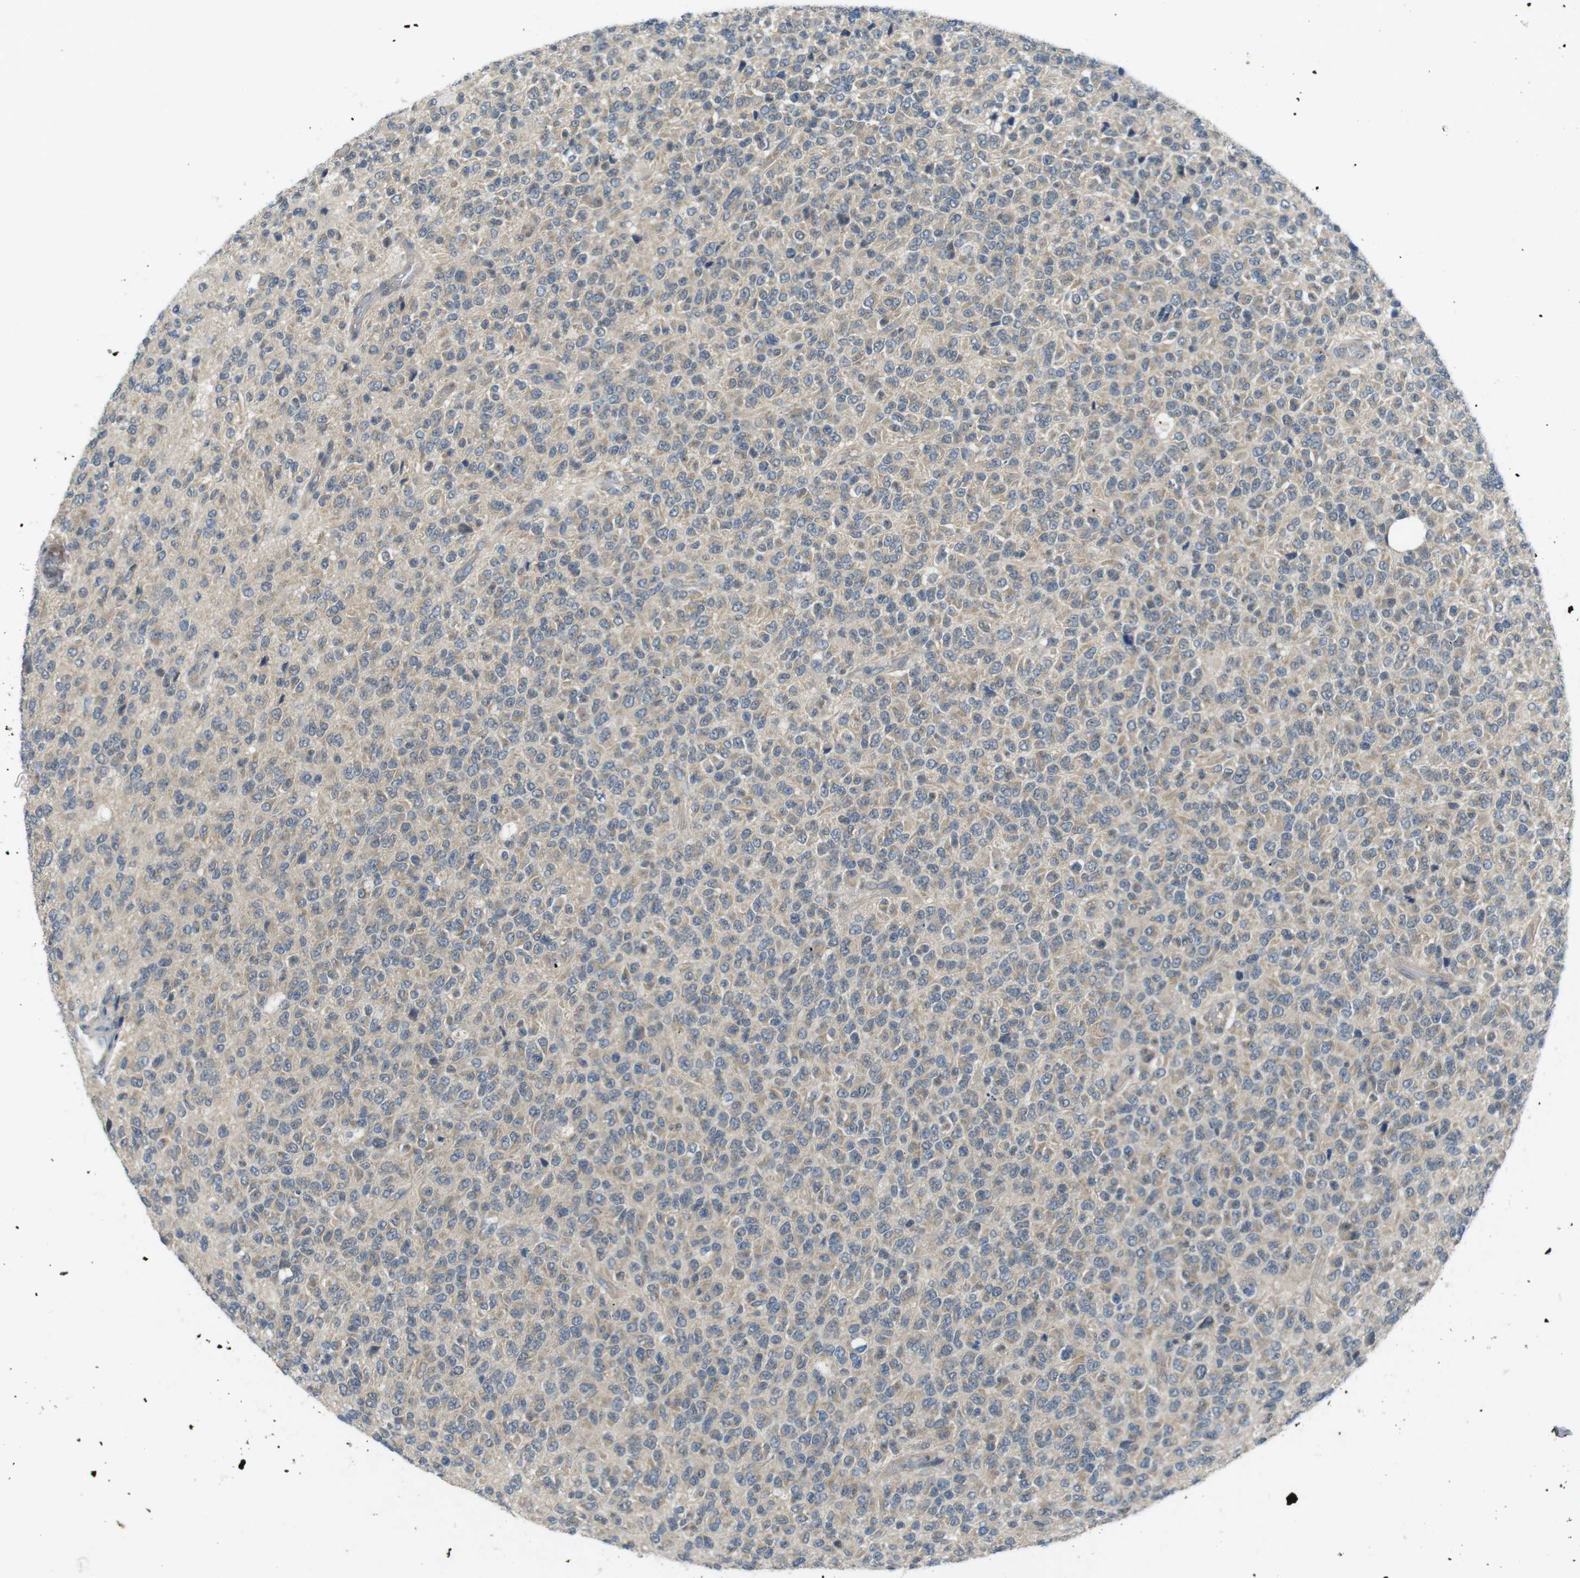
{"staining": {"intensity": "weak", "quantity": "<25%", "location": "cytoplasmic/membranous"}, "tissue": "glioma", "cell_type": "Tumor cells", "image_type": "cancer", "snomed": [{"axis": "morphology", "description": "Glioma, malignant, High grade"}, {"axis": "topography", "description": "pancreas cauda"}], "caption": "There is no significant staining in tumor cells of glioma.", "gene": "SUGT1", "patient": {"sex": "male", "age": 60}}